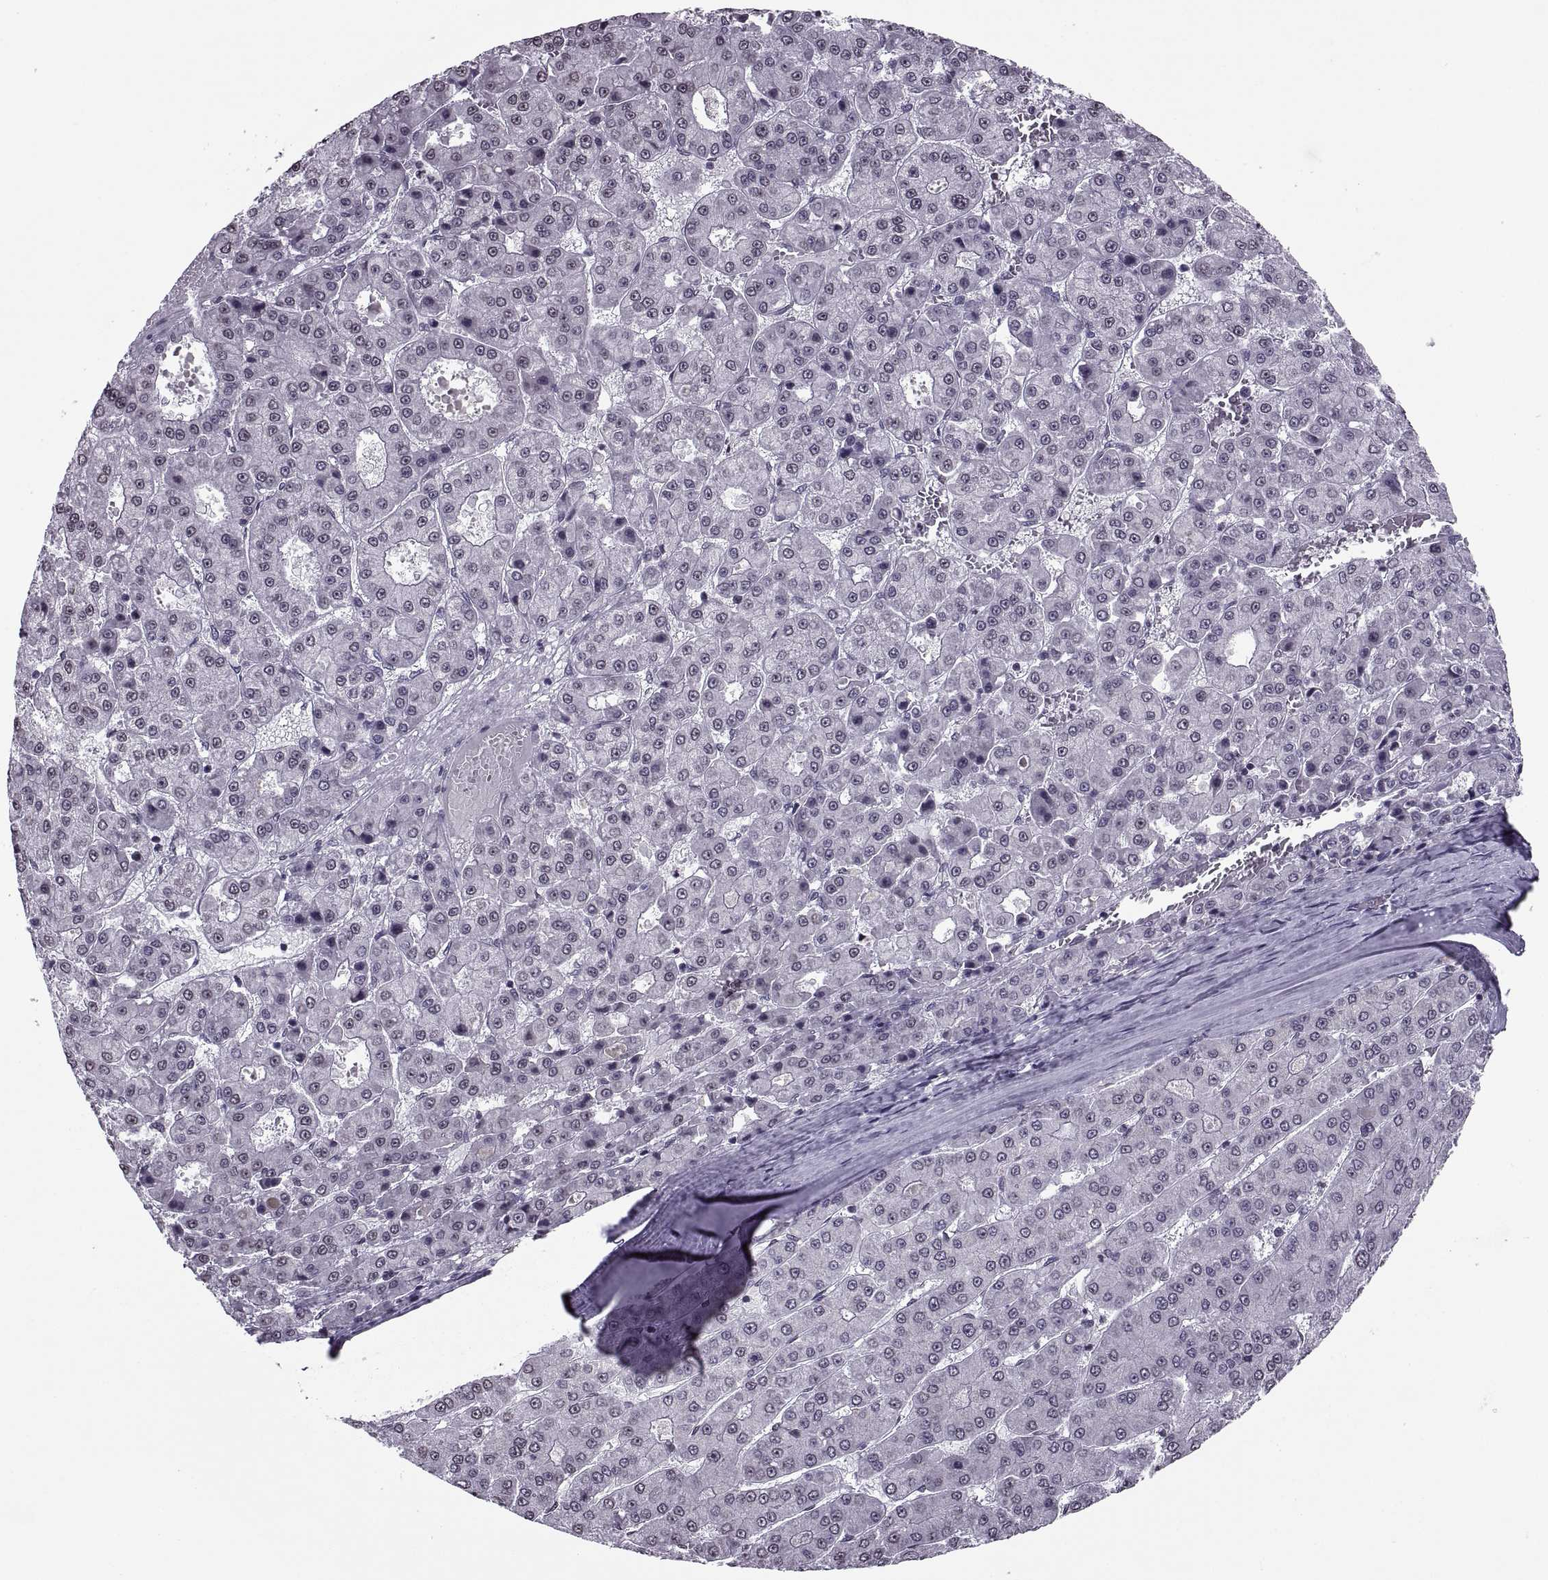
{"staining": {"intensity": "negative", "quantity": "none", "location": "none"}, "tissue": "liver cancer", "cell_type": "Tumor cells", "image_type": "cancer", "snomed": [{"axis": "morphology", "description": "Carcinoma, Hepatocellular, NOS"}, {"axis": "topography", "description": "Liver"}], "caption": "Immunohistochemistry (IHC) of human liver cancer demonstrates no staining in tumor cells. Brightfield microscopy of IHC stained with DAB (brown) and hematoxylin (blue), captured at high magnification.", "gene": "H1-8", "patient": {"sex": "male", "age": 70}}